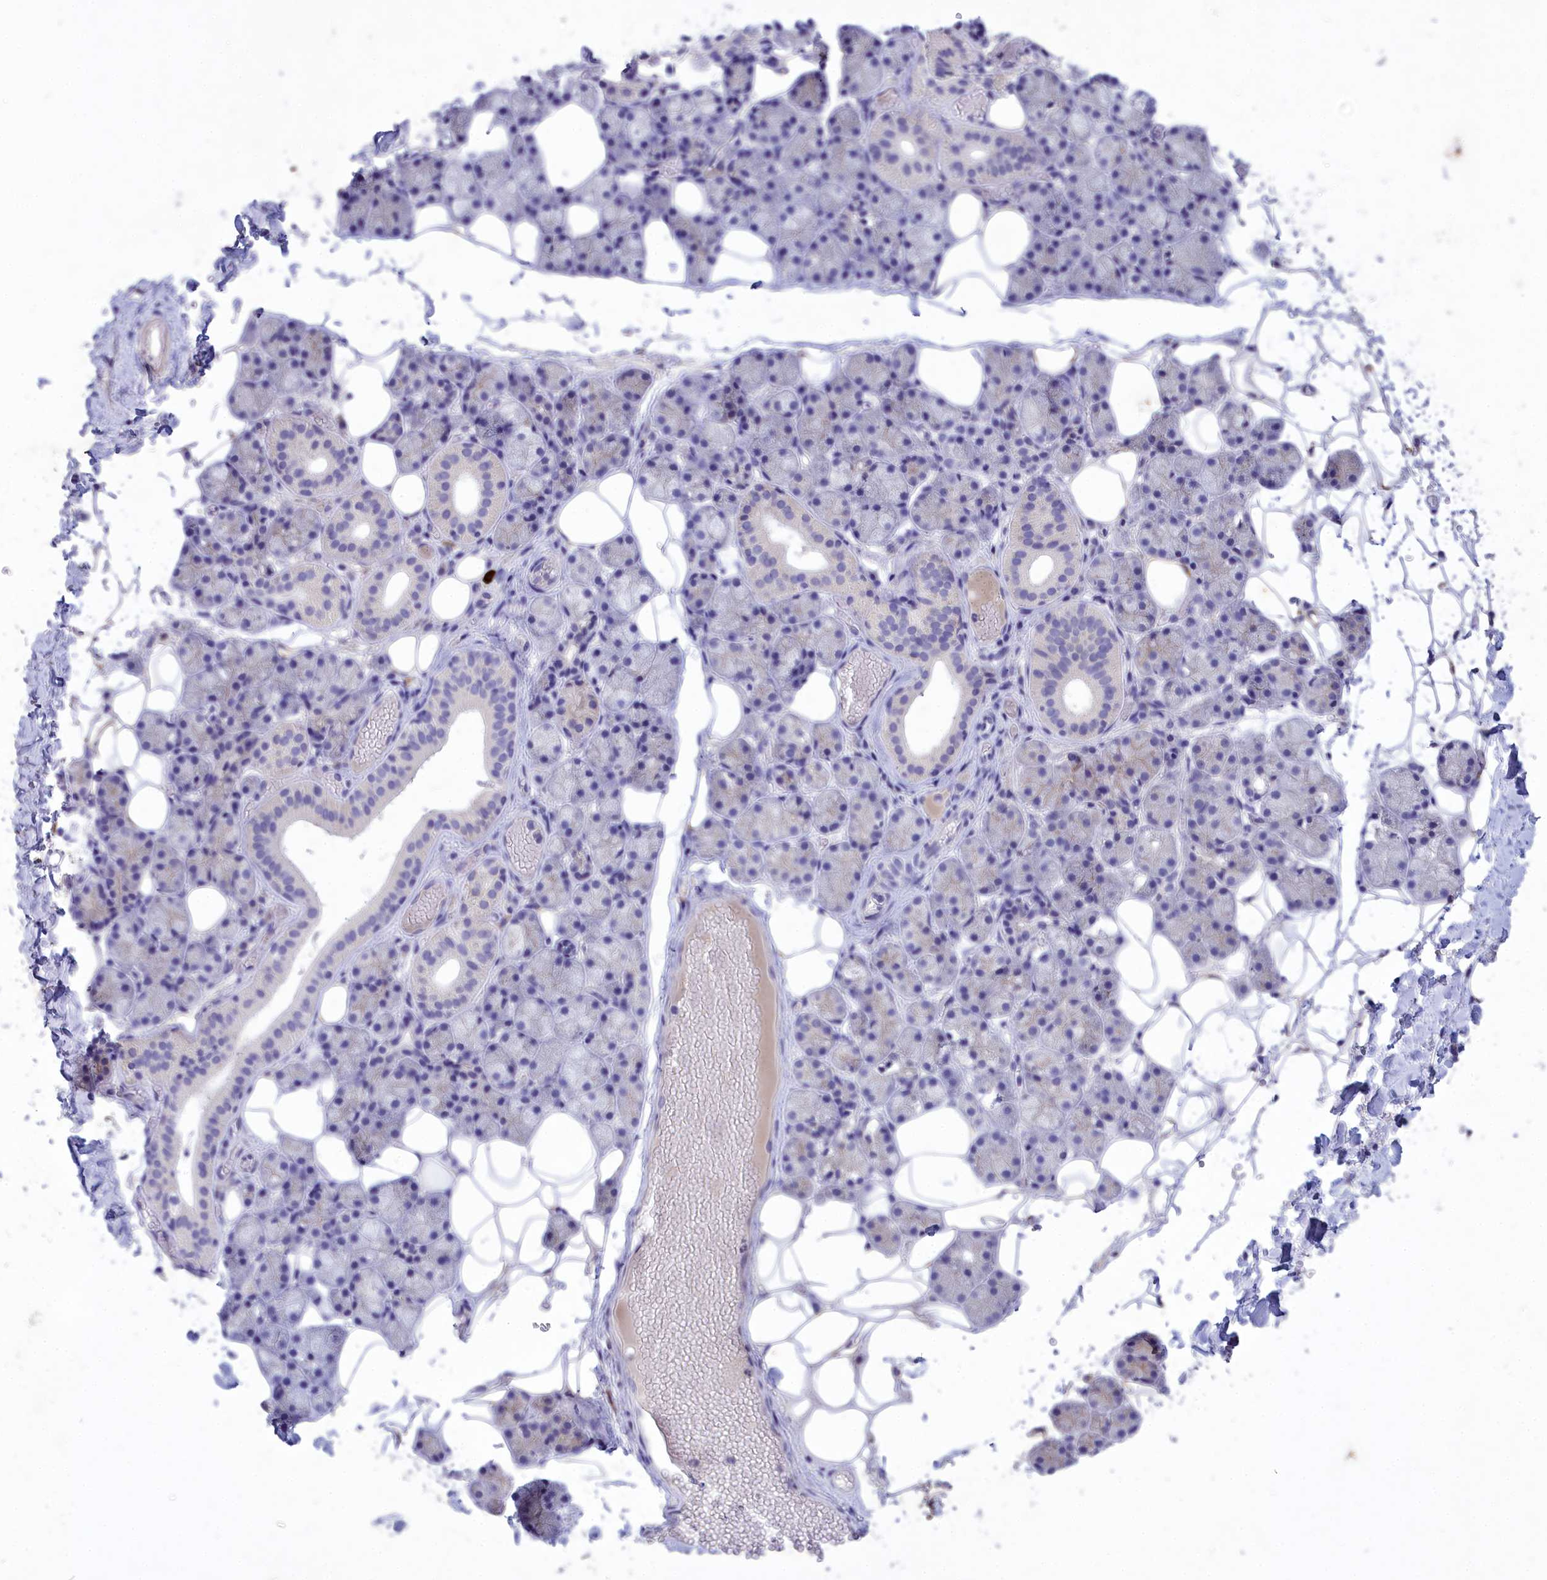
{"staining": {"intensity": "weak", "quantity": "<25%", "location": "cytoplasmic/membranous"}, "tissue": "salivary gland", "cell_type": "Glandular cells", "image_type": "normal", "snomed": [{"axis": "morphology", "description": "Normal tissue, NOS"}, {"axis": "topography", "description": "Salivary gland"}], "caption": "Immunohistochemistry photomicrograph of normal human salivary gland stained for a protein (brown), which displays no staining in glandular cells. (DAB (3,3'-diaminobenzidine) IHC, high magnification).", "gene": "DEFB119", "patient": {"sex": "female", "age": 33}}